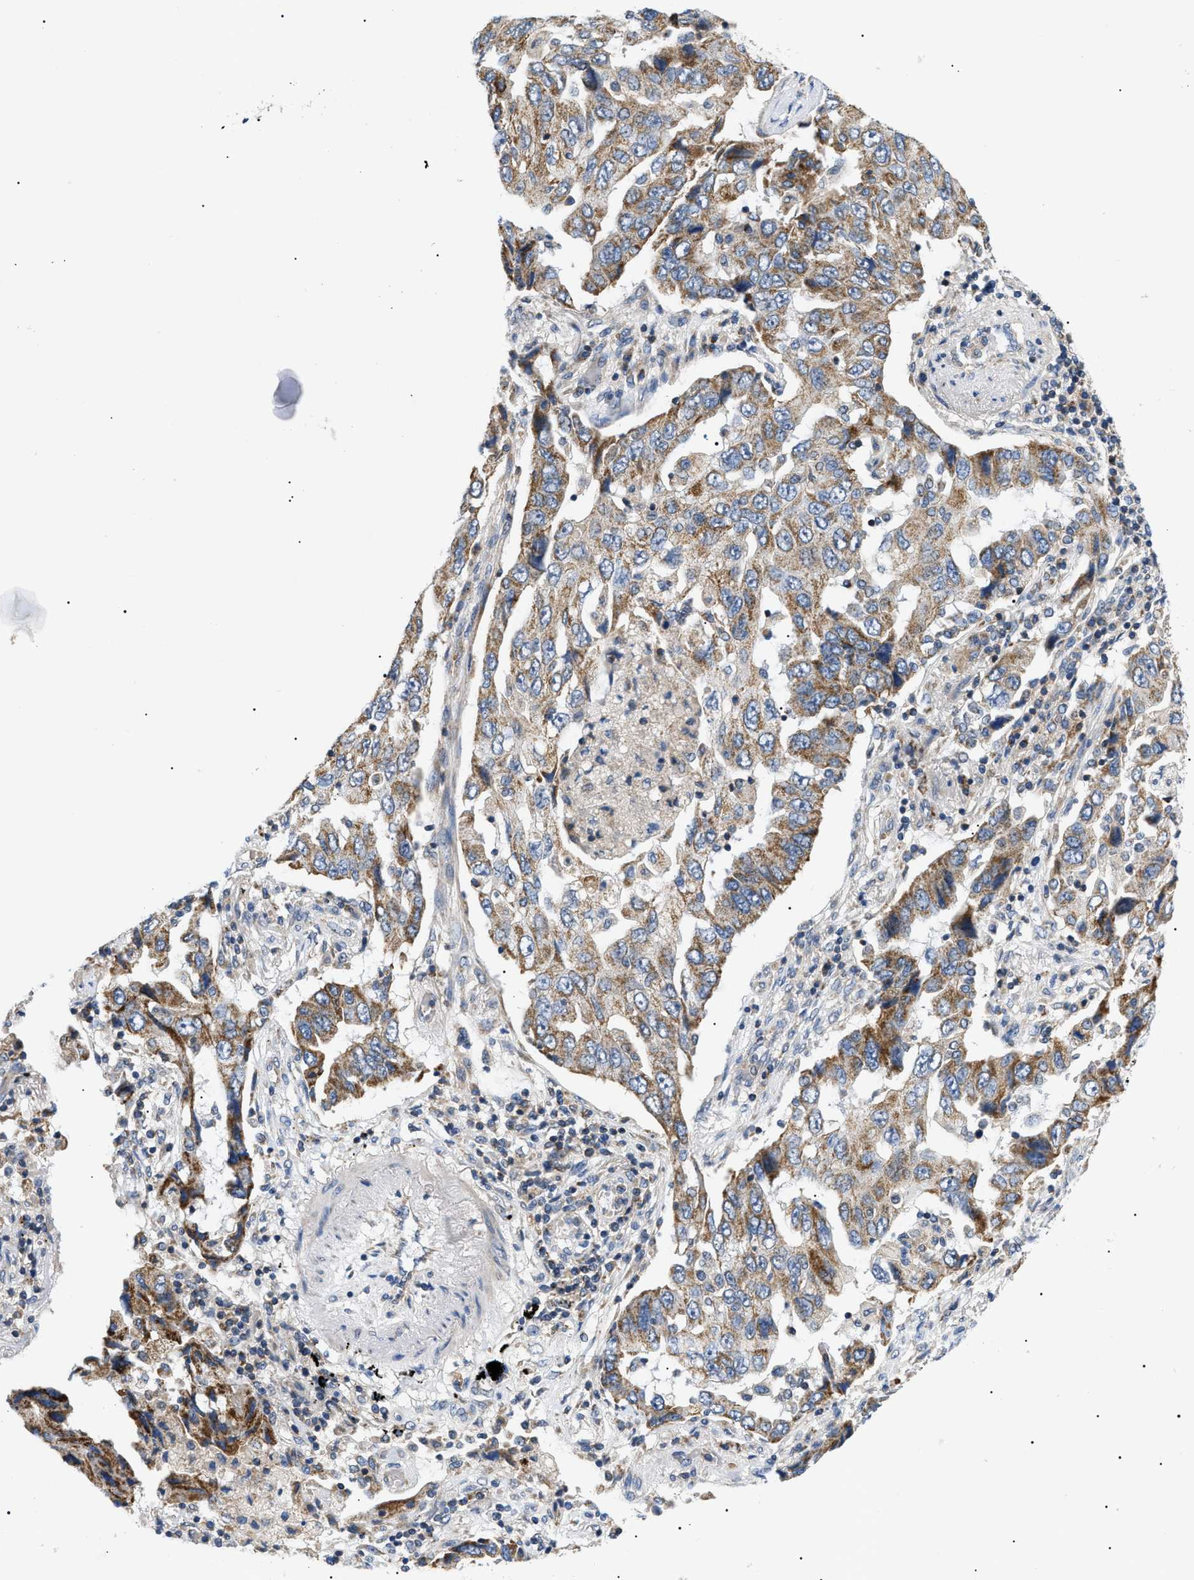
{"staining": {"intensity": "moderate", "quantity": ">75%", "location": "cytoplasmic/membranous"}, "tissue": "lung cancer", "cell_type": "Tumor cells", "image_type": "cancer", "snomed": [{"axis": "morphology", "description": "Adenocarcinoma, NOS"}, {"axis": "topography", "description": "Lung"}], "caption": "The micrograph shows immunohistochemical staining of lung cancer (adenocarcinoma). There is moderate cytoplasmic/membranous expression is appreciated in approximately >75% of tumor cells.", "gene": "TOMM6", "patient": {"sex": "female", "age": 65}}